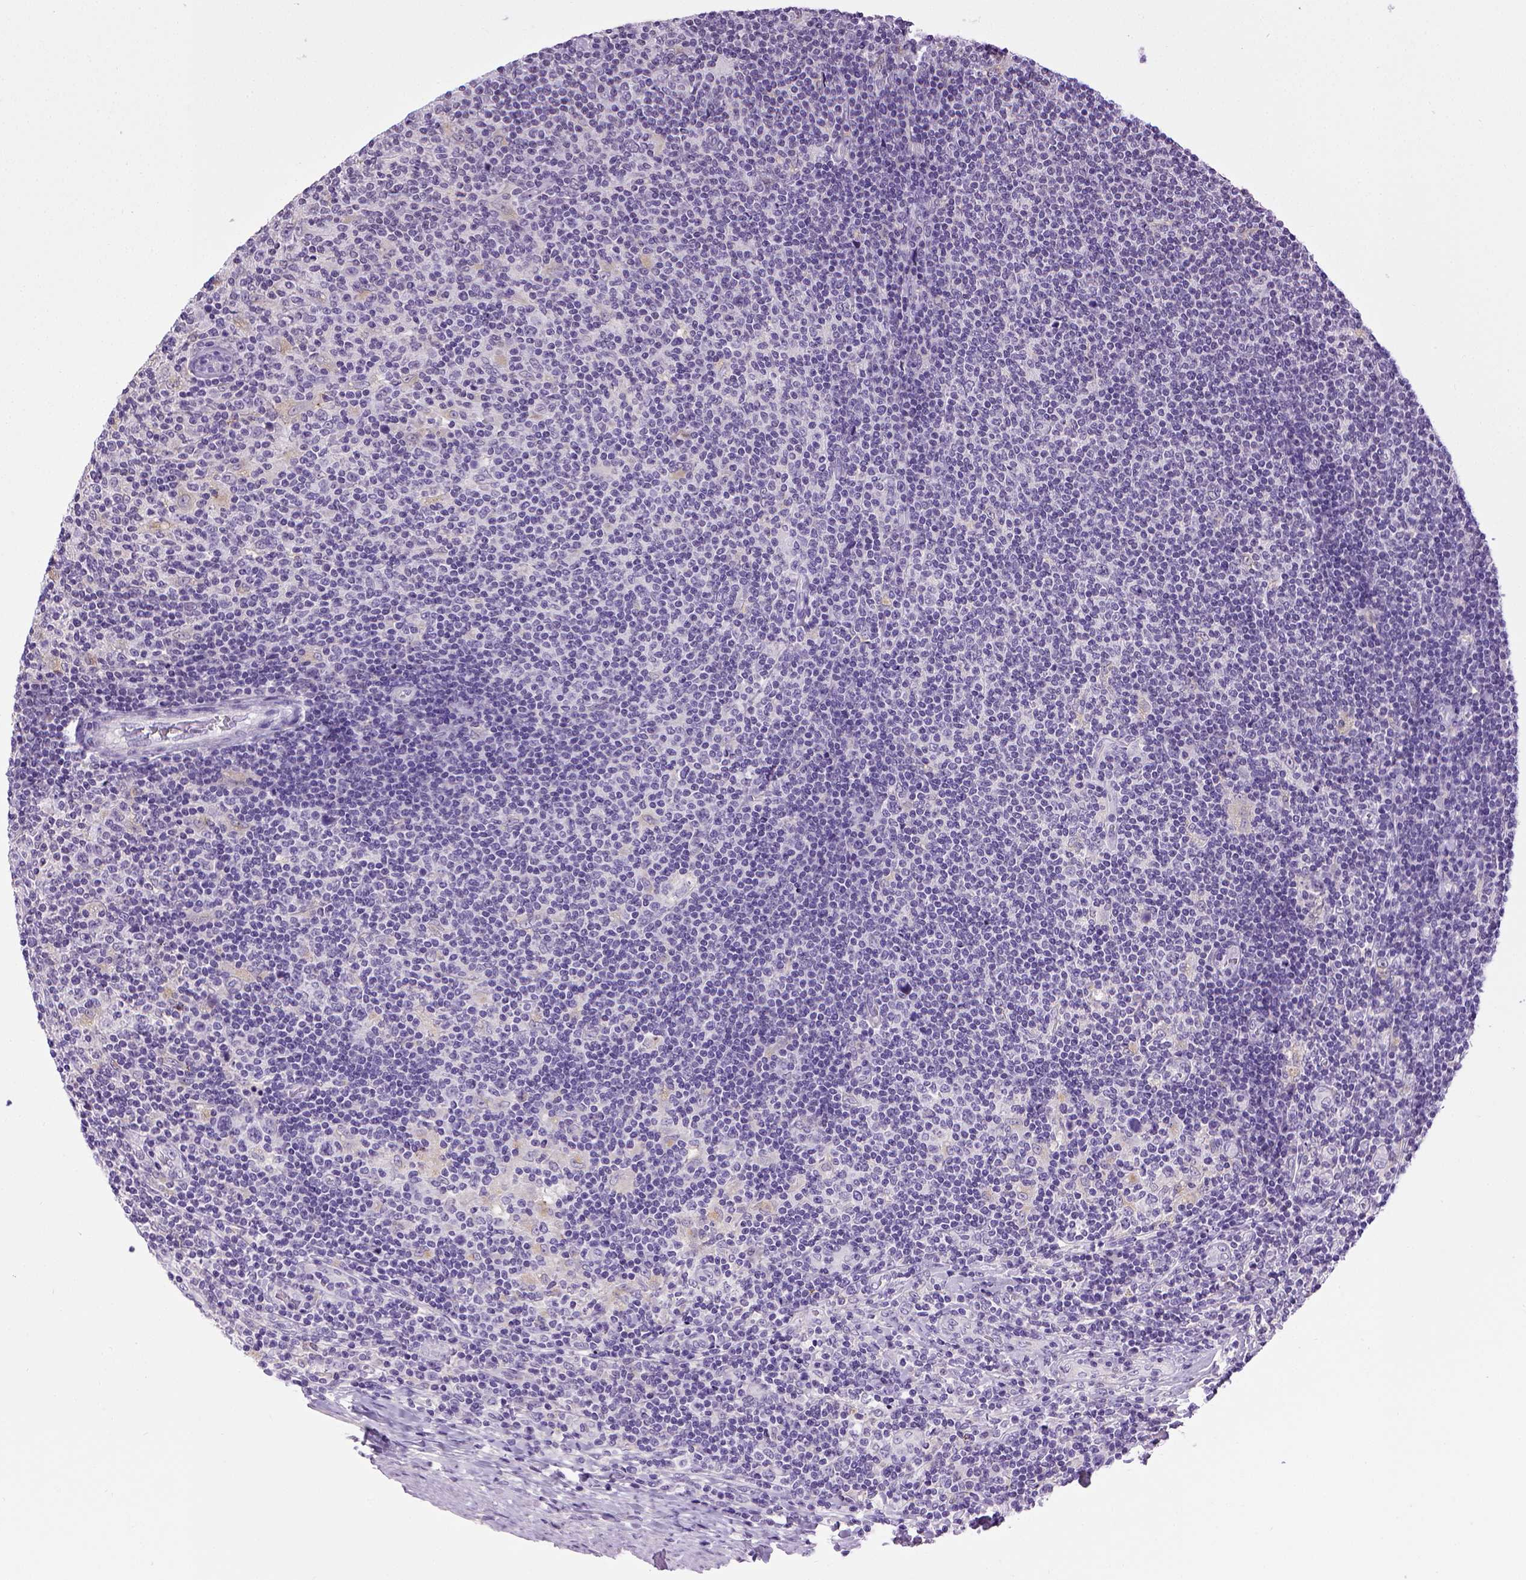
{"staining": {"intensity": "negative", "quantity": "none", "location": "none"}, "tissue": "lymphoma", "cell_type": "Tumor cells", "image_type": "cancer", "snomed": [{"axis": "morphology", "description": "Hodgkin's disease, NOS"}, {"axis": "topography", "description": "Lymph node"}], "caption": "Protein analysis of Hodgkin's disease displays no significant positivity in tumor cells.", "gene": "CDH1", "patient": {"sex": "male", "age": 40}}